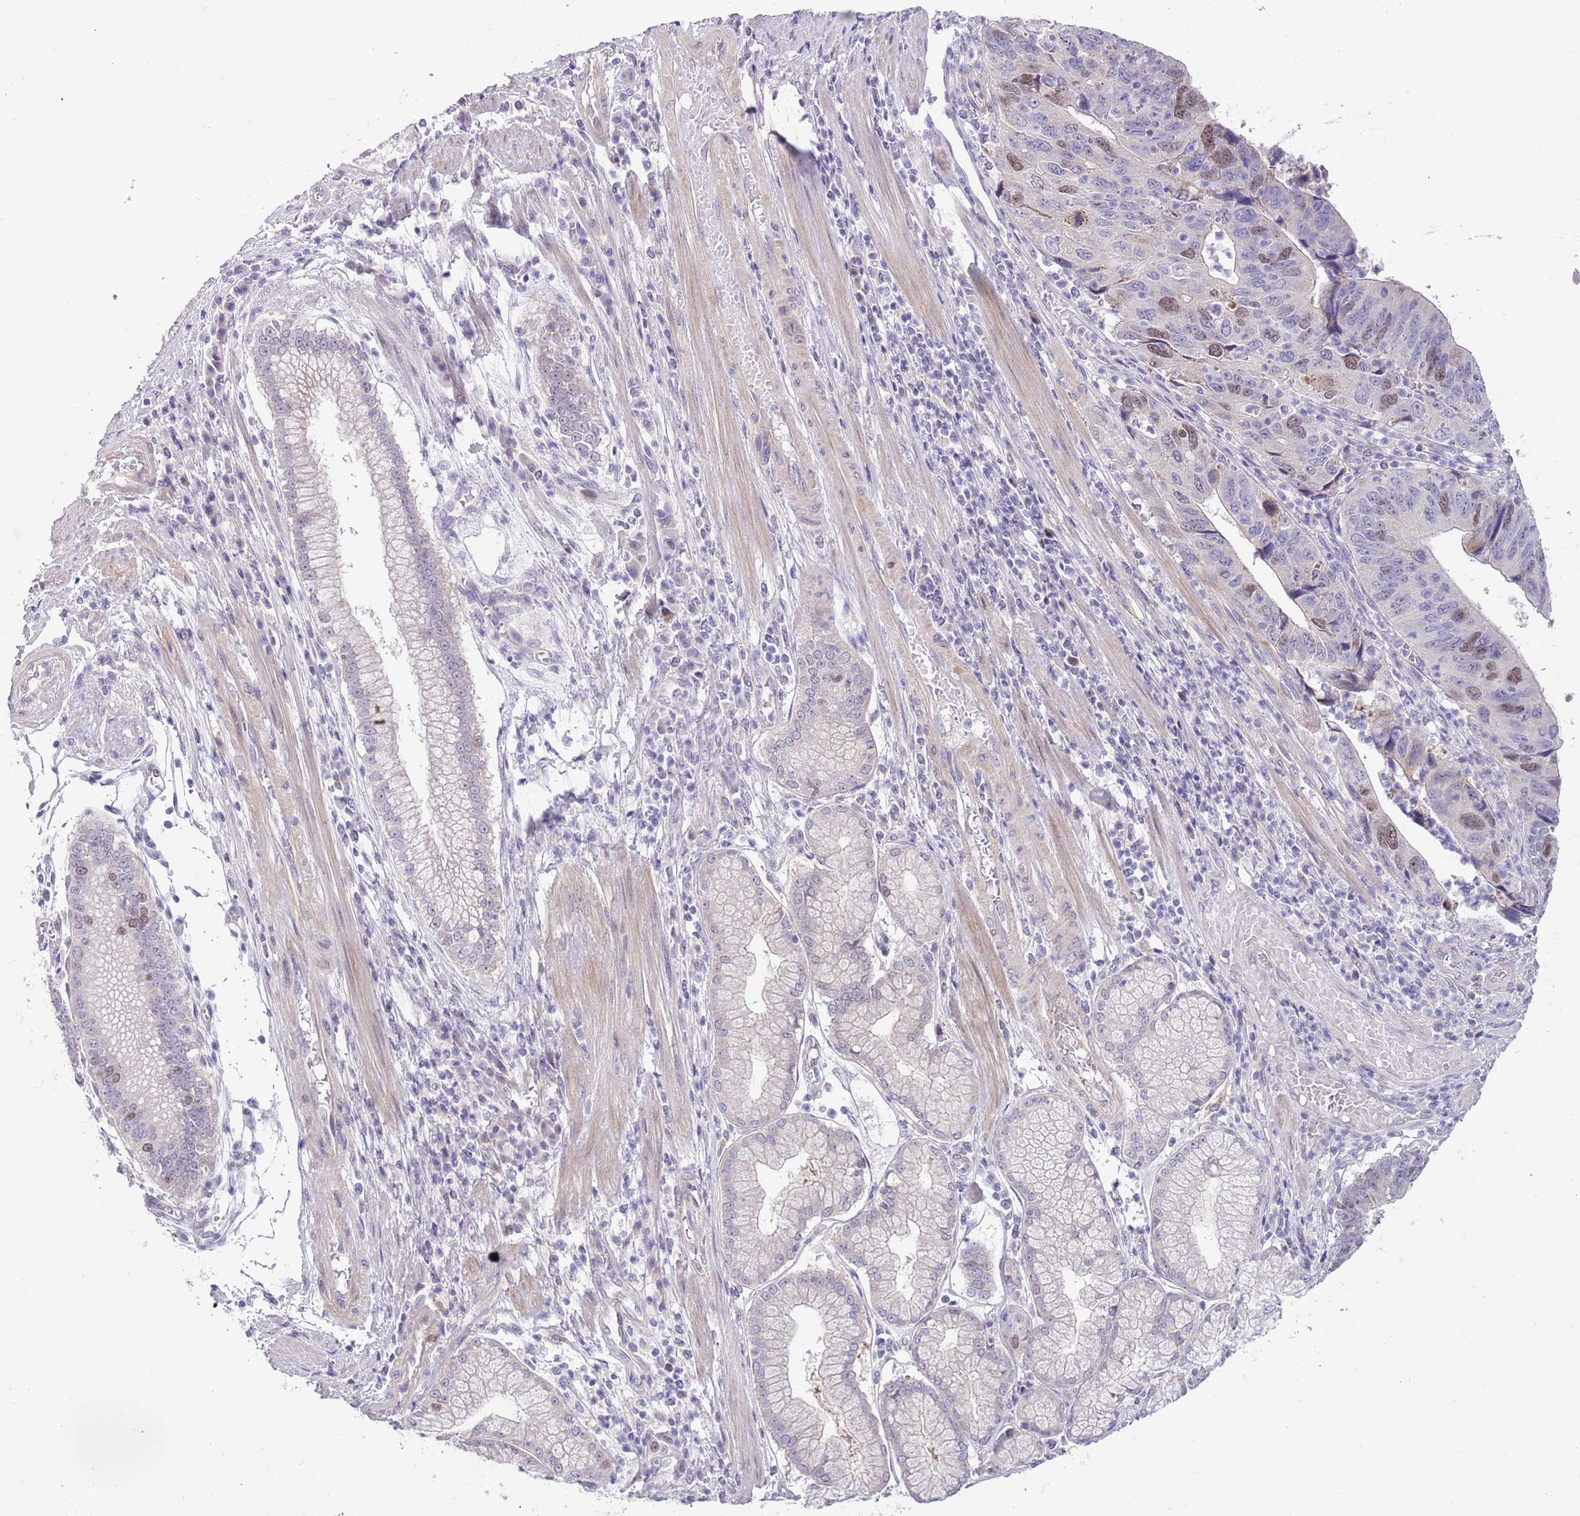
{"staining": {"intensity": "moderate", "quantity": "<25%", "location": "nuclear"}, "tissue": "stomach cancer", "cell_type": "Tumor cells", "image_type": "cancer", "snomed": [{"axis": "morphology", "description": "Adenocarcinoma, NOS"}, {"axis": "topography", "description": "Stomach"}], "caption": "Protein analysis of stomach cancer (adenocarcinoma) tissue demonstrates moderate nuclear staining in approximately <25% of tumor cells.", "gene": "FBRSL1", "patient": {"sex": "male", "age": 59}}